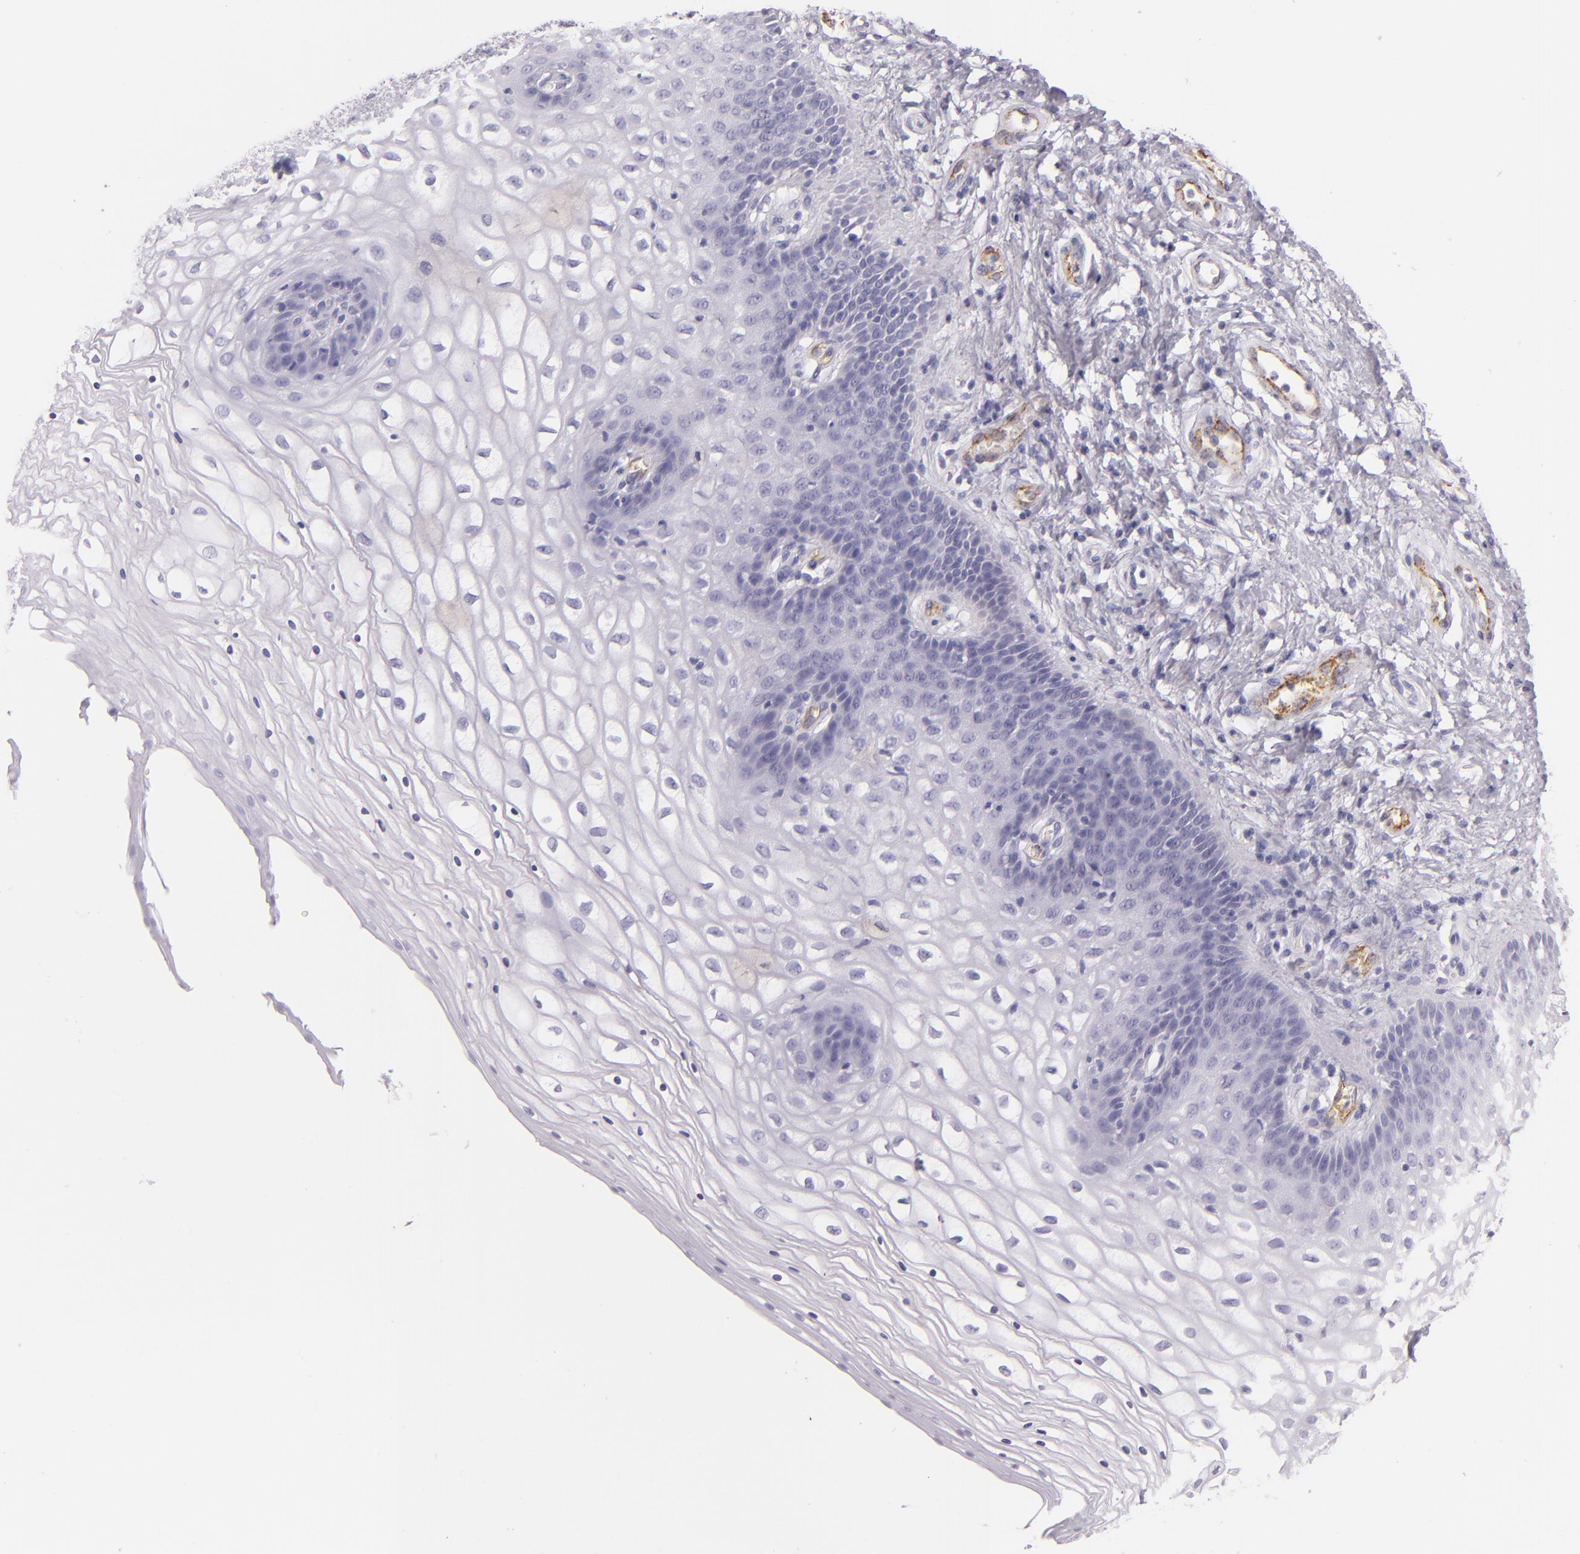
{"staining": {"intensity": "negative", "quantity": "none", "location": "none"}, "tissue": "vagina", "cell_type": "Squamous epithelial cells", "image_type": "normal", "snomed": [{"axis": "morphology", "description": "Normal tissue, NOS"}, {"axis": "topography", "description": "Vagina"}], "caption": "Immunohistochemistry (IHC) histopathology image of benign vagina: vagina stained with DAB (3,3'-diaminobenzidine) exhibits no significant protein expression in squamous epithelial cells.", "gene": "SELP", "patient": {"sex": "female", "age": 34}}